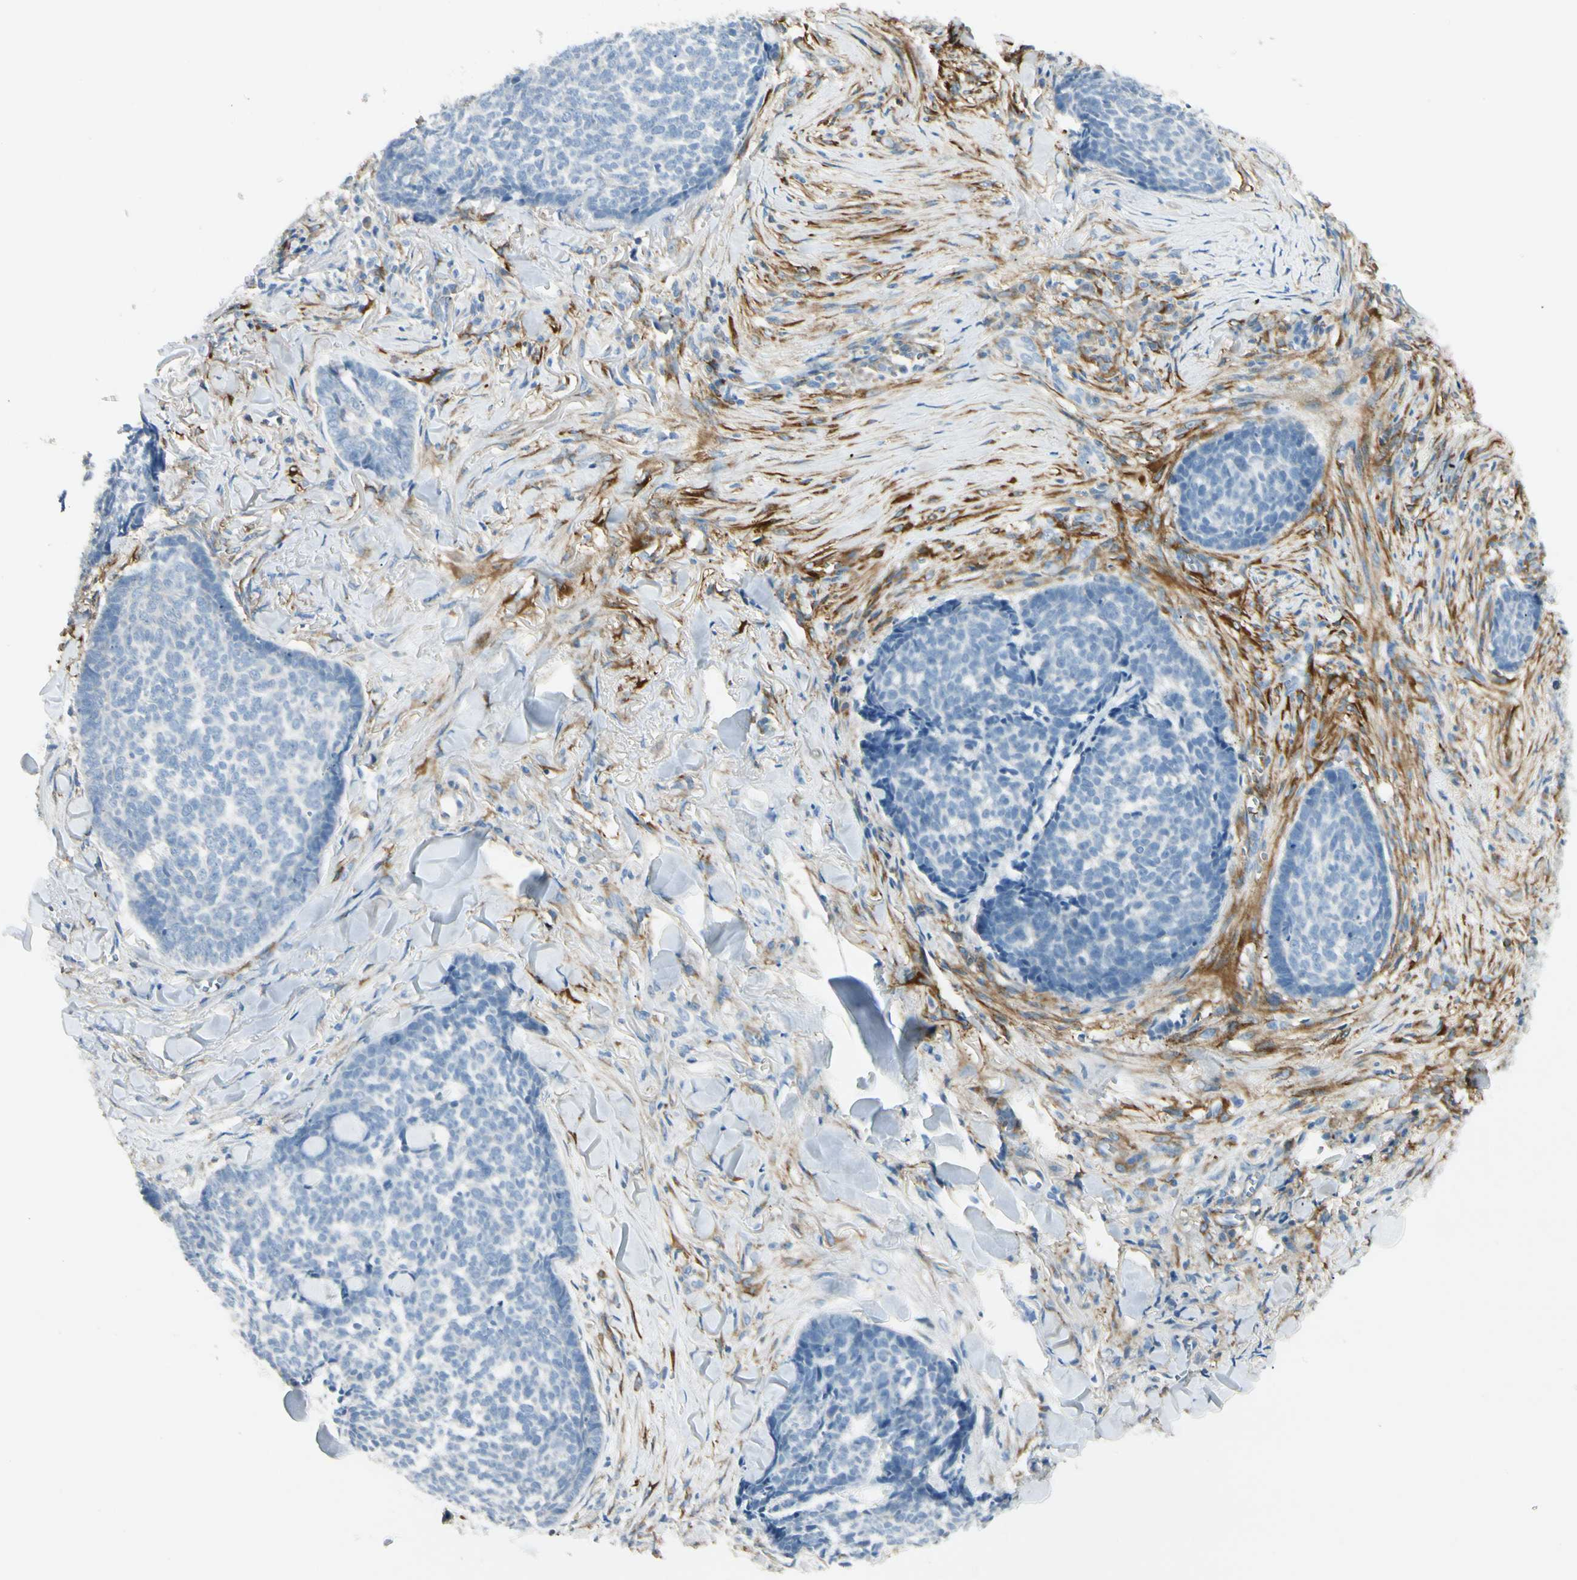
{"staining": {"intensity": "negative", "quantity": "none", "location": "none"}, "tissue": "skin cancer", "cell_type": "Tumor cells", "image_type": "cancer", "snomed": [{"axis": "morphology", "description": "Basal cell carcinoma"}, {"axis": "topography", "description": "Skin"}], "caption": "The image shows no significant positivity in tumor cells of basal cell carcinoma (skin).", "gene": "AMPH", "patient": {"sex": "male", "age": 84}}